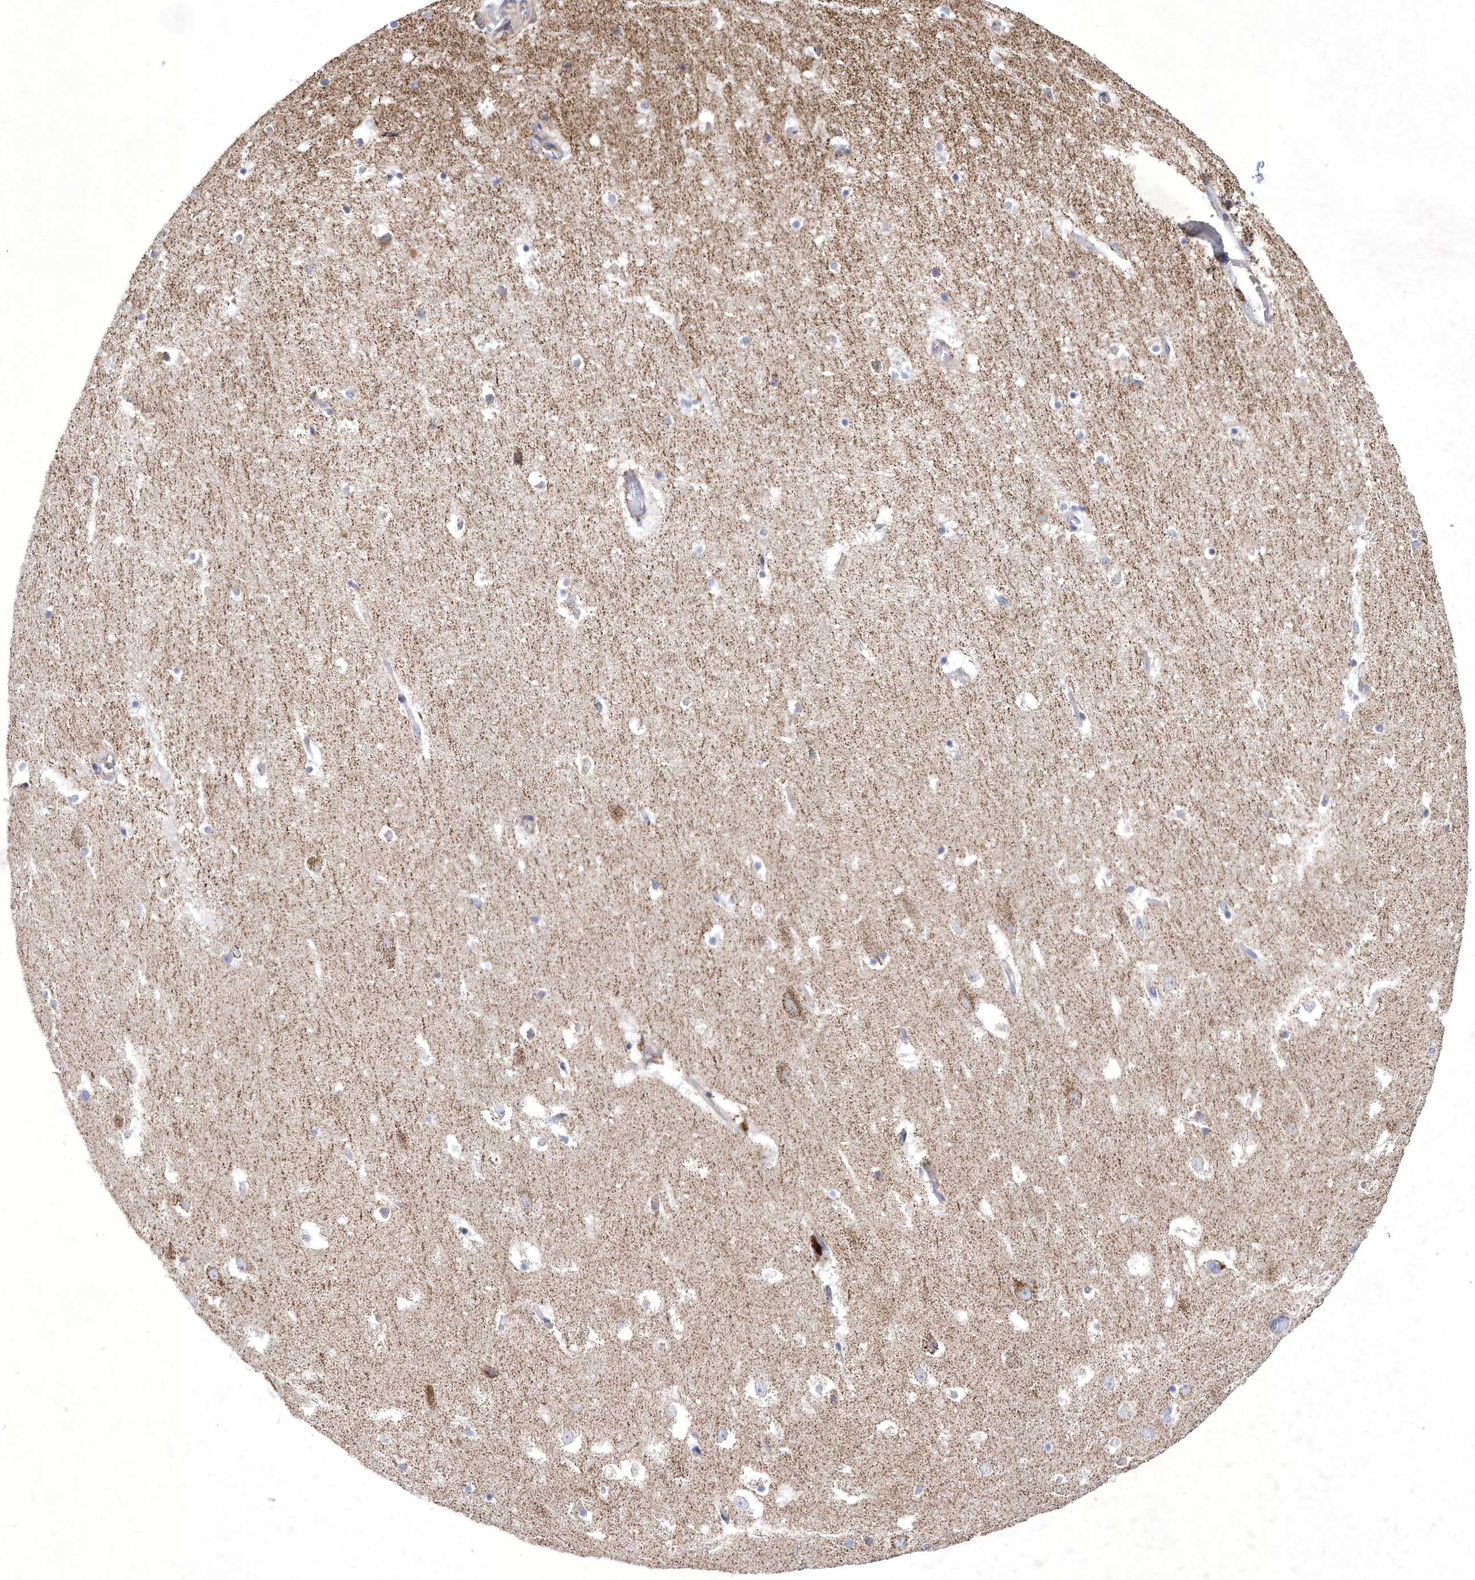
{"staining": {"intensity": "moderate", "quantity": "<25%", "location": "cytoplasmic/membranous"}, "tissue": "hippocampus", "cell_type": "Glial cells", "image_type": "normal", "snomed": [{"axis": "morphology", "description": "Normal tissue, NOS"}, {"axis": "topography", "description": "Hippocampus"}], "caption": "A low amount of moderate cytoplasmic/membranous expression is seen in approximately <25% of glial cells in normal hippocampus.", "gene": "METTL8", "patient": {"sex": "female", "age": 52}}